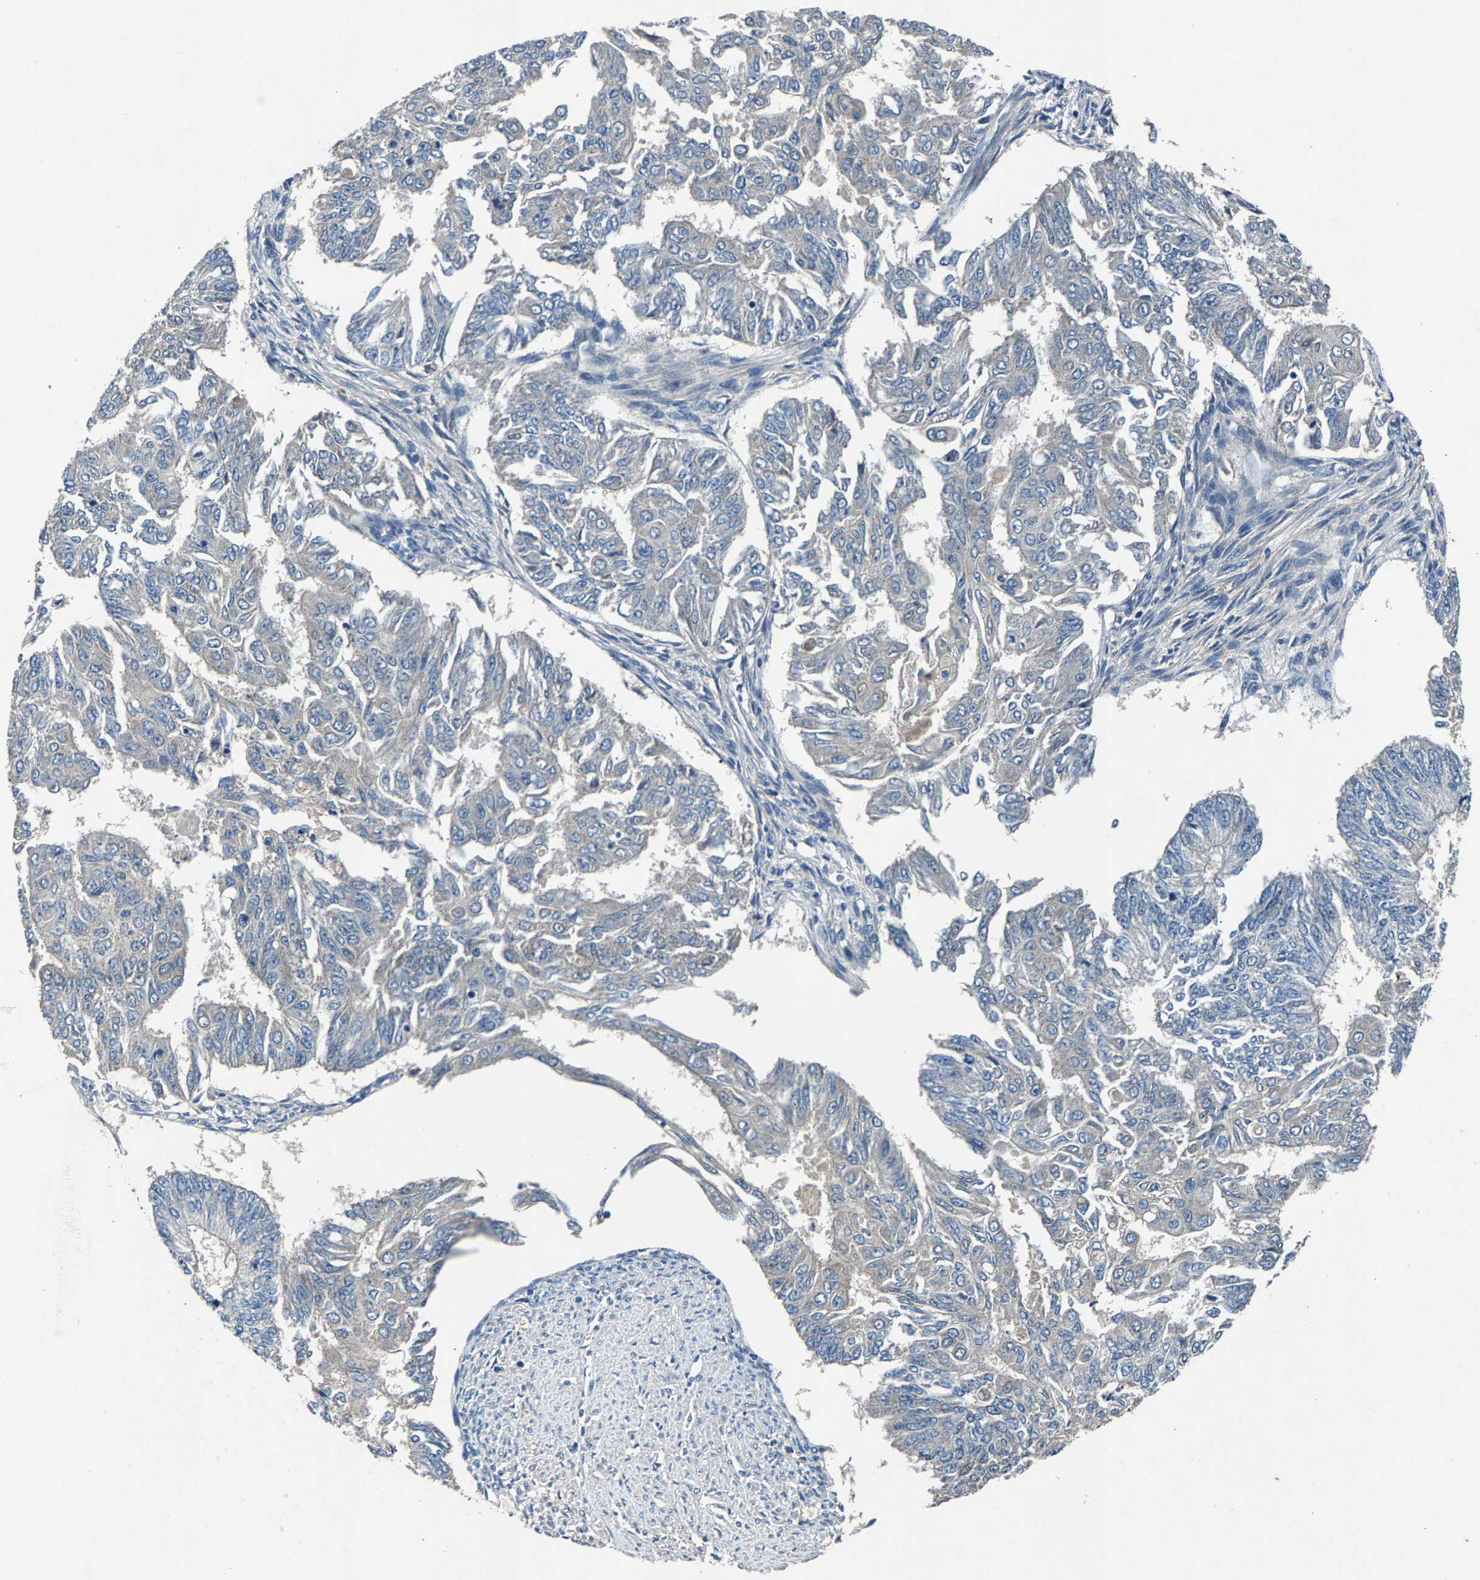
{"staining": {"intensity": "negative", "quantity": "none", "location": "none"}, "tissue": "endometrial cancer", "cell_type": "Tumor cells", "image_type": "cancer", "snomed": [{"axis": "morphology", "description": "Adenocarcinoma, NOS"}, {"axis": "topography", "description": "Endometrium"}], "caption": "Endometrial cancer stained for a protein using immunohistochemistry (IHC) reveals no staining tumor cells.", "gene": "PRXL2C", "patient": {"sex": "female", "age": 32}}